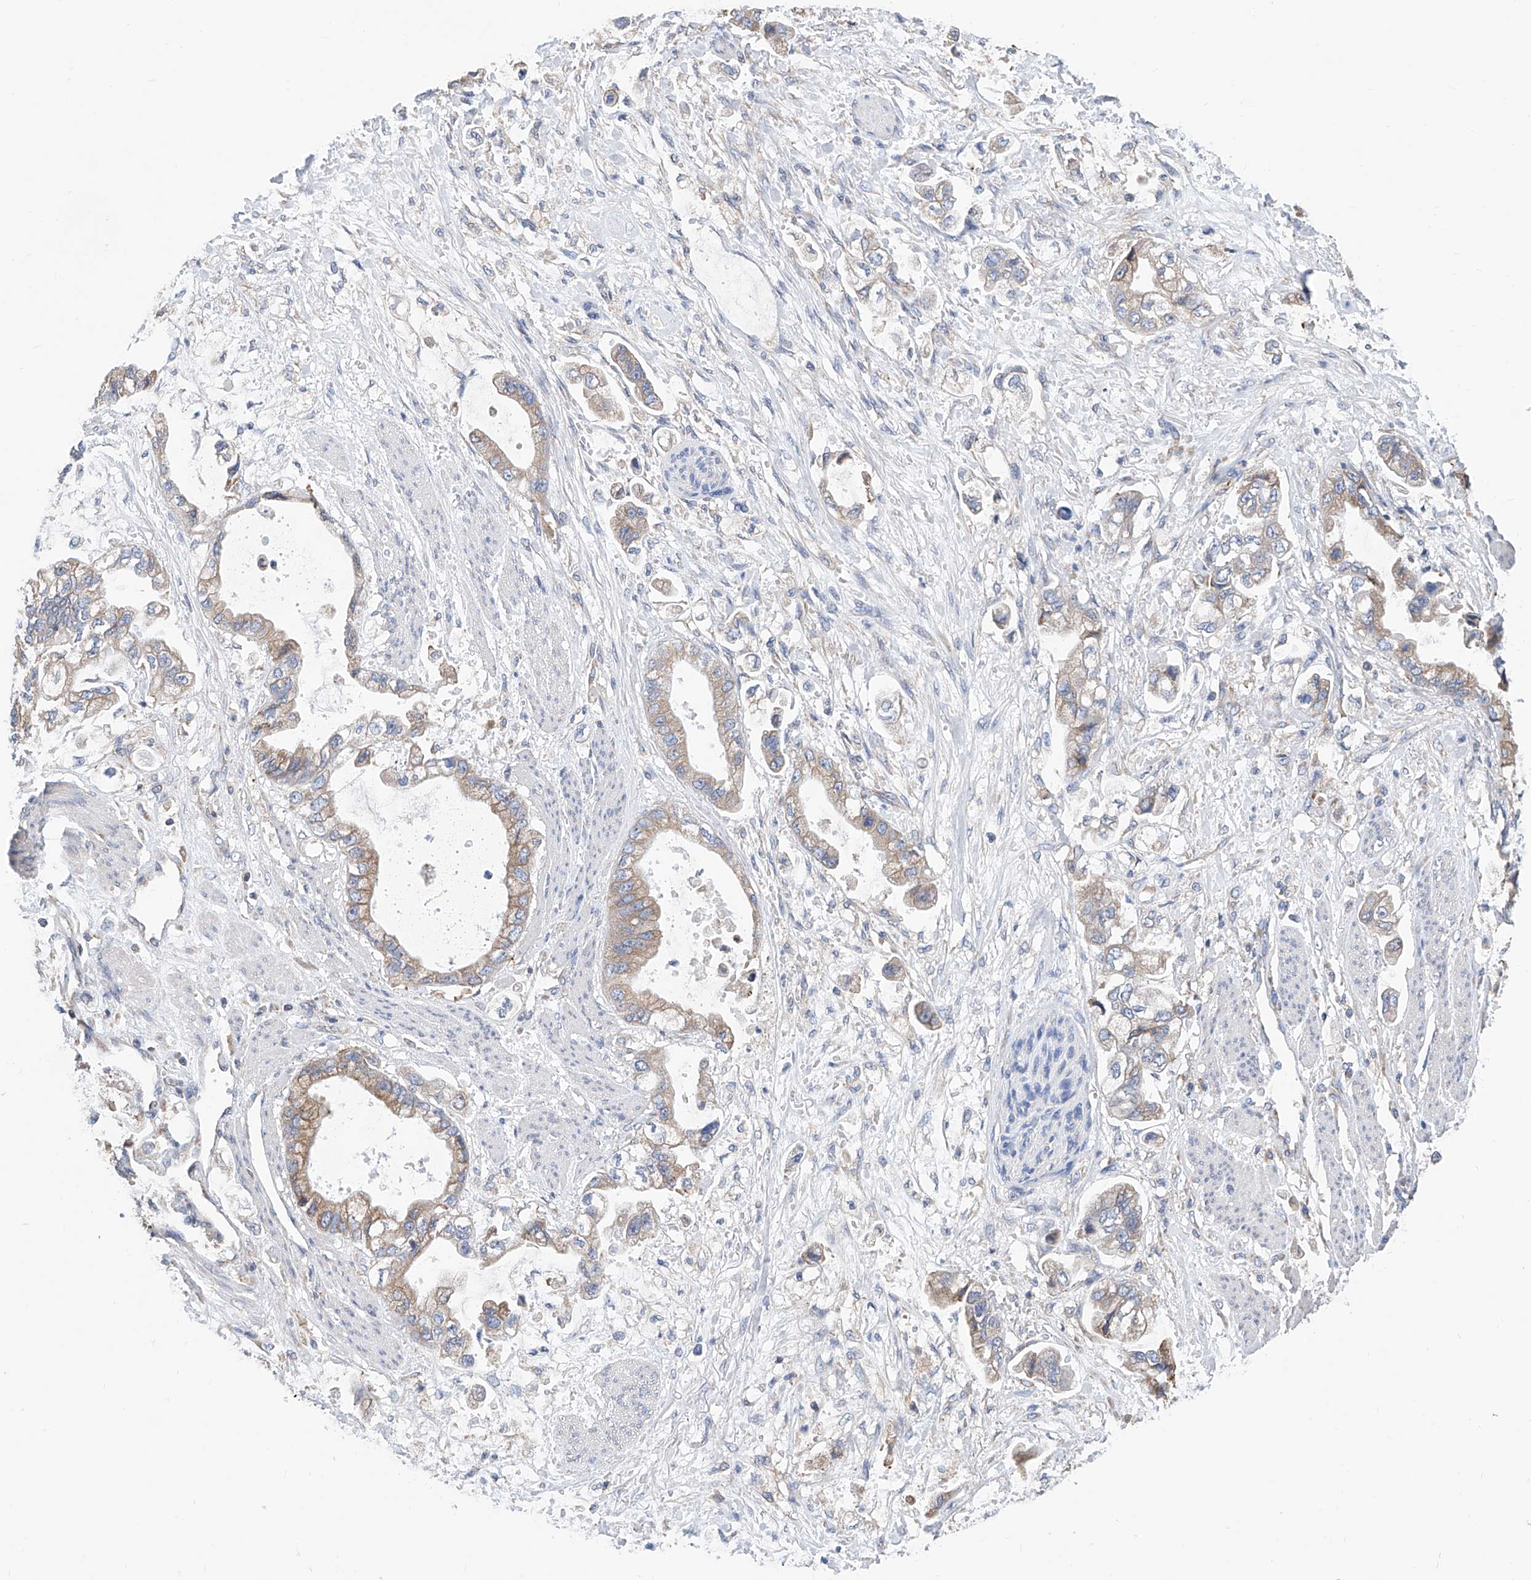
{"staining": {"intensity": "weak", "quantity": ">75%", "location": "cytoplasmic/membranous"}, "tissue": "stomach cancer", "cell_type": "Tumor cells", "image_type": "cancer", "snomed": [{"axis": "morphology", "description": "Adenocarcinoma, NOS"}, {"axis": "topography", "description": "Stomach"}], "caption": "A low amount of weak cytoplasmic/membranous staining is seen in about >75% of tumor cells in stomach cancer (adenocarcinoma) tissue.", "gene": "MAD2L1", "patient": {"sex": "male", "age": 62}}